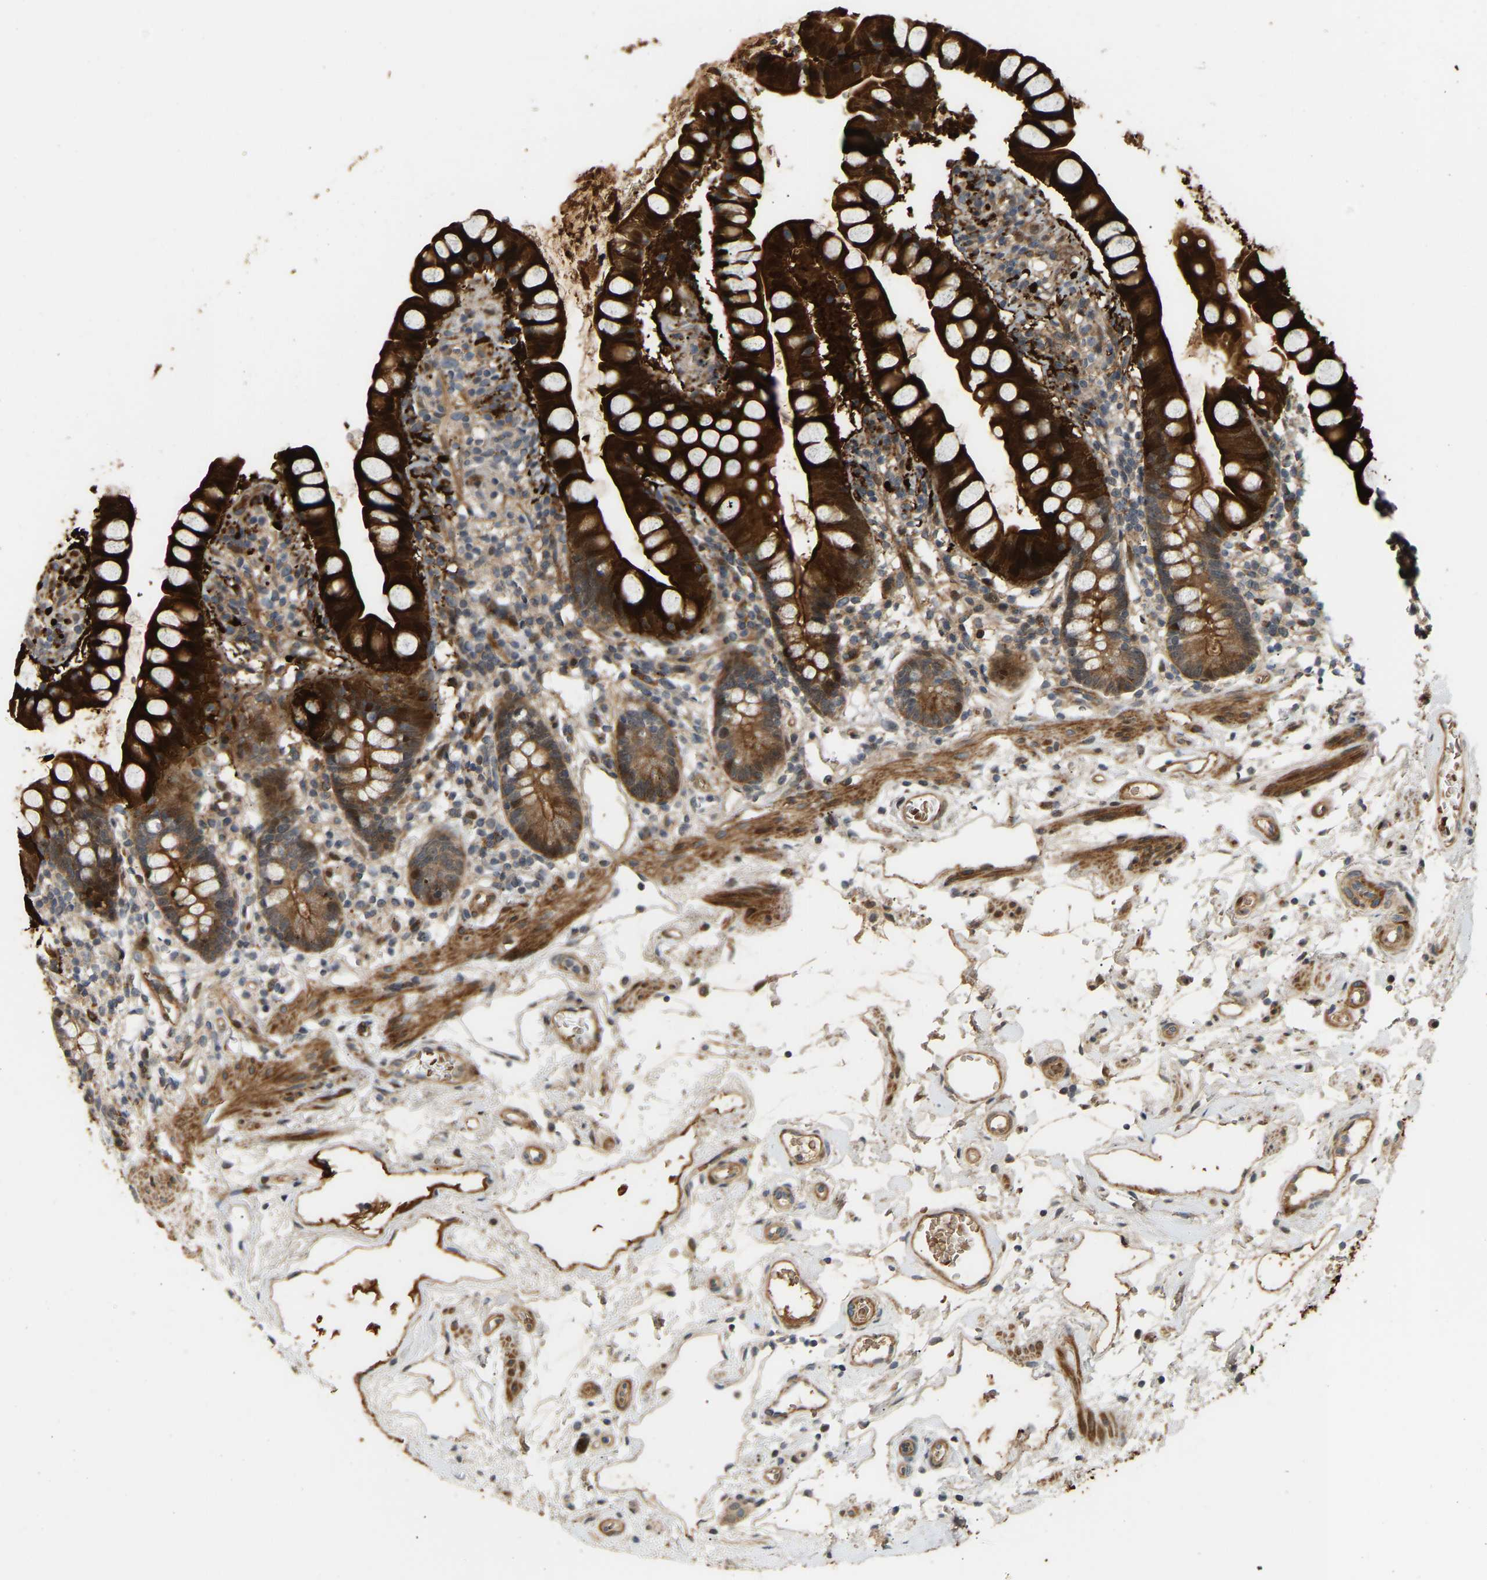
{"staining": {"intensity": "strong", "quantity": ">75%", "location": "cytoplasmic/membranous"}, "tissue": "small intestine", "cell_type": "Glandular cells", "image_type": "normal", "snomed": [{"axis": "morphology", "description": "Normal tissue, NOS"}, {"axis": "topography", "description": "Small intestine"}], "caption": "IHC image of benign small intestine stained for a protein (brown), which reveals high levels of strong cytoplasmic/membranous positivity in approximately >75% of glandular cells.", "gene": "POGLUT2", "patient": {"sex": "female", "age": 84}}